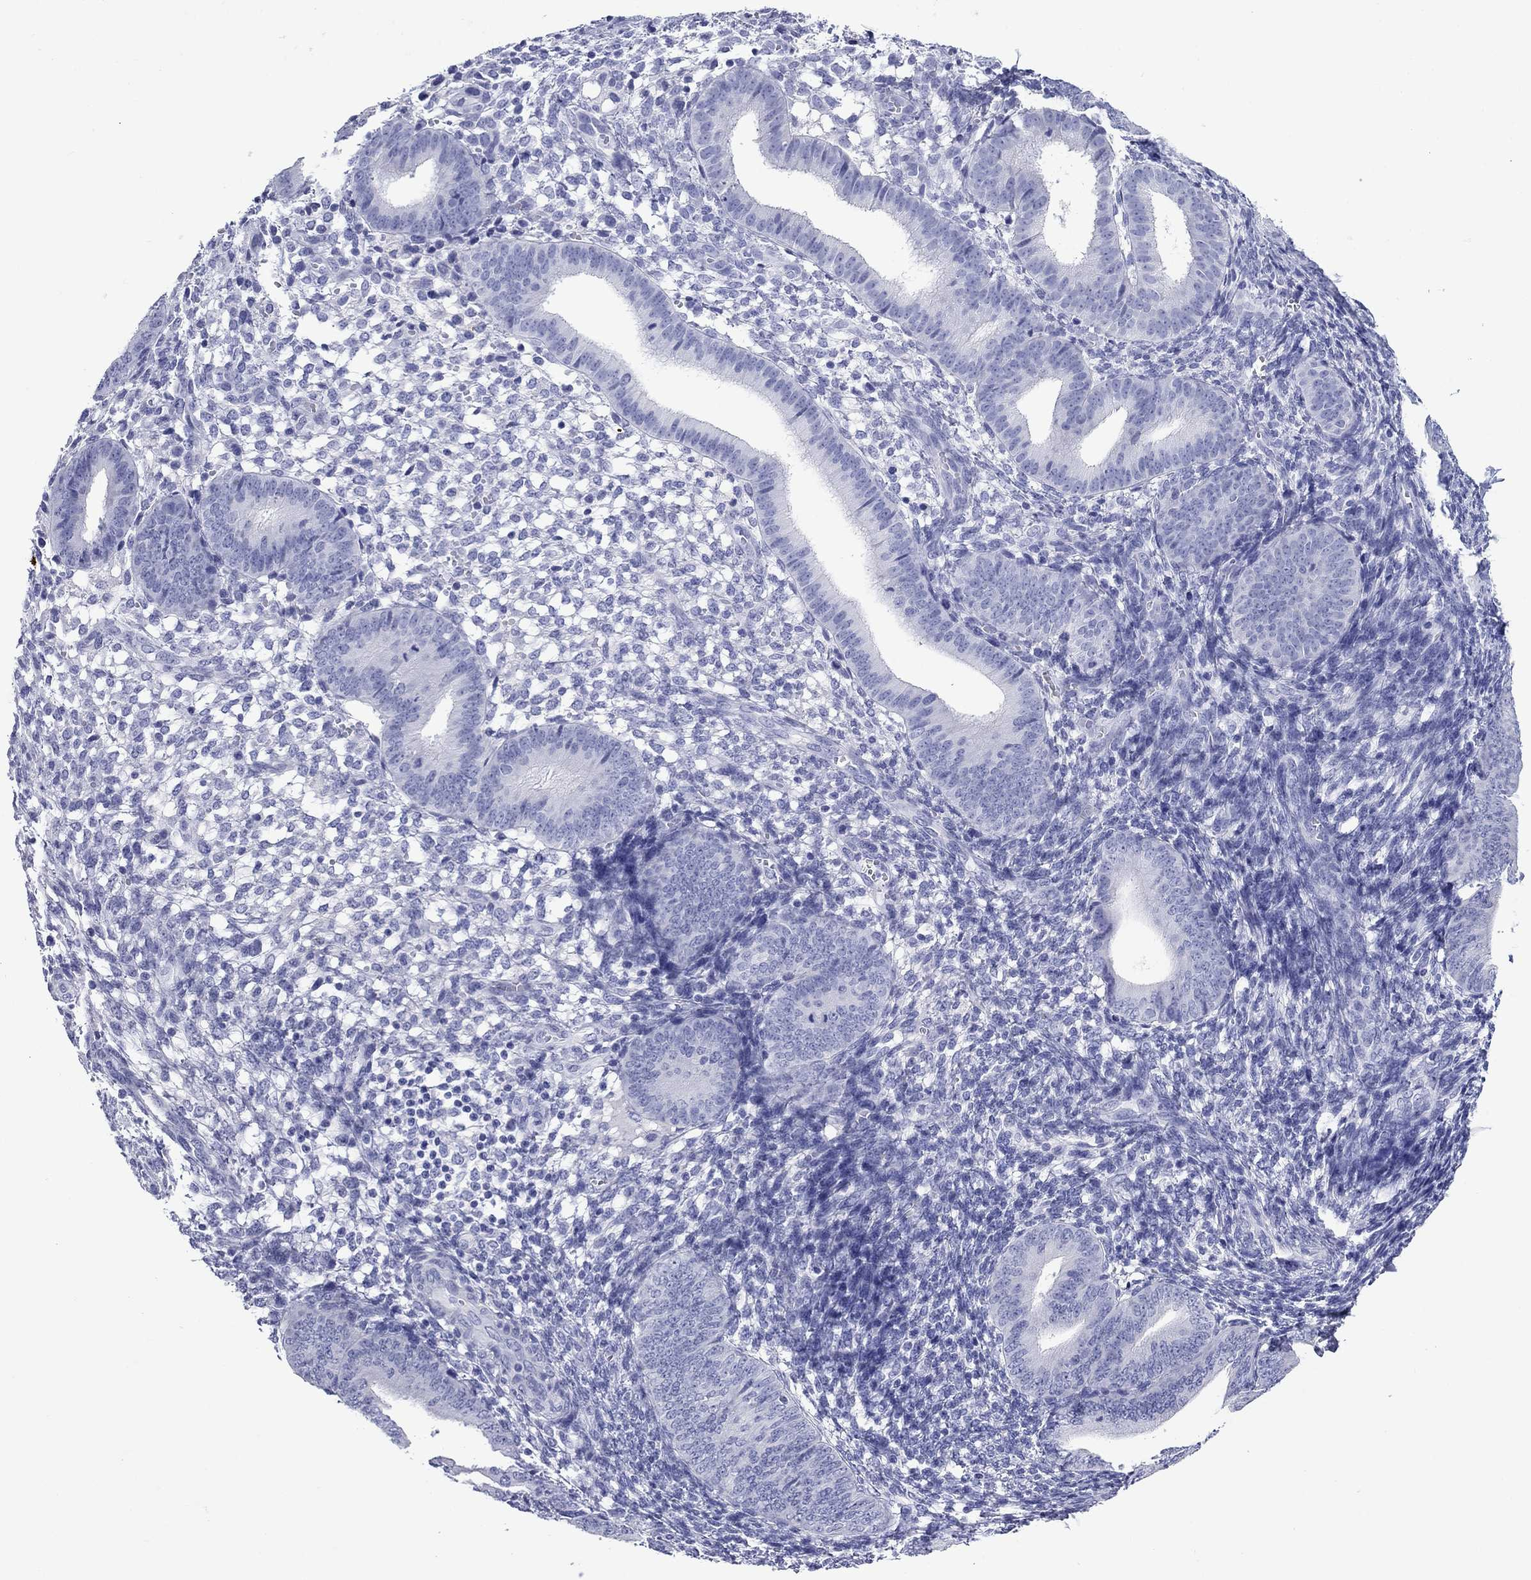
{"staining": {"intensity": "negative", "quantity": "none", "location": "none"}, "tissue": "endometrium", "cell_type": "Cells in endometrial stroma", "image_type": "normal", "snomed": [{"axis": "morphology", "description": "Normal tissue, NOS"}, {"axis": "topography", "description": "Endometrium"}], "caption": "The immunohistochemistry photomicrograph has no significant expression in cells in endometrial stroma of endometrium.", "gene": "GIP", "patient": {"sex": "female", "age": 39}}